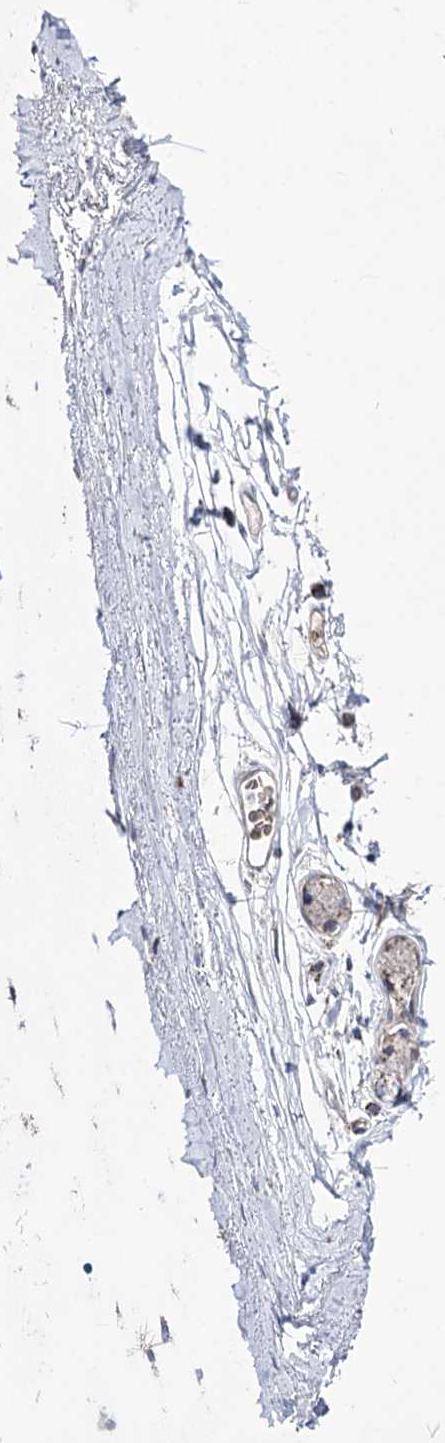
{"staining": {"intensity": "negative", "quantity": "none", "location": "none"}, "tissue": "adipose tissue", "cell_type": "Adipocytes", "image_type": "normal", "snomed": [{"axis": "morphology", "description": "Normal tissue, NOS"}, {"axis": "topography", "description": "Lymph node"}, {"axis": "topography", "description": "Bronchus"}], "caption": "This is a photomicrograph of immunohistochemistry staining of normal adipose tissue, which shows no positivity in adipocytes. (DAB (3,3'-diaminobenzidine) immunohistochemistry visualized using brightfield microscopy, high magnification).", "gene": "OSBPL5", "patient": {"sex": "male", "age": 63}}